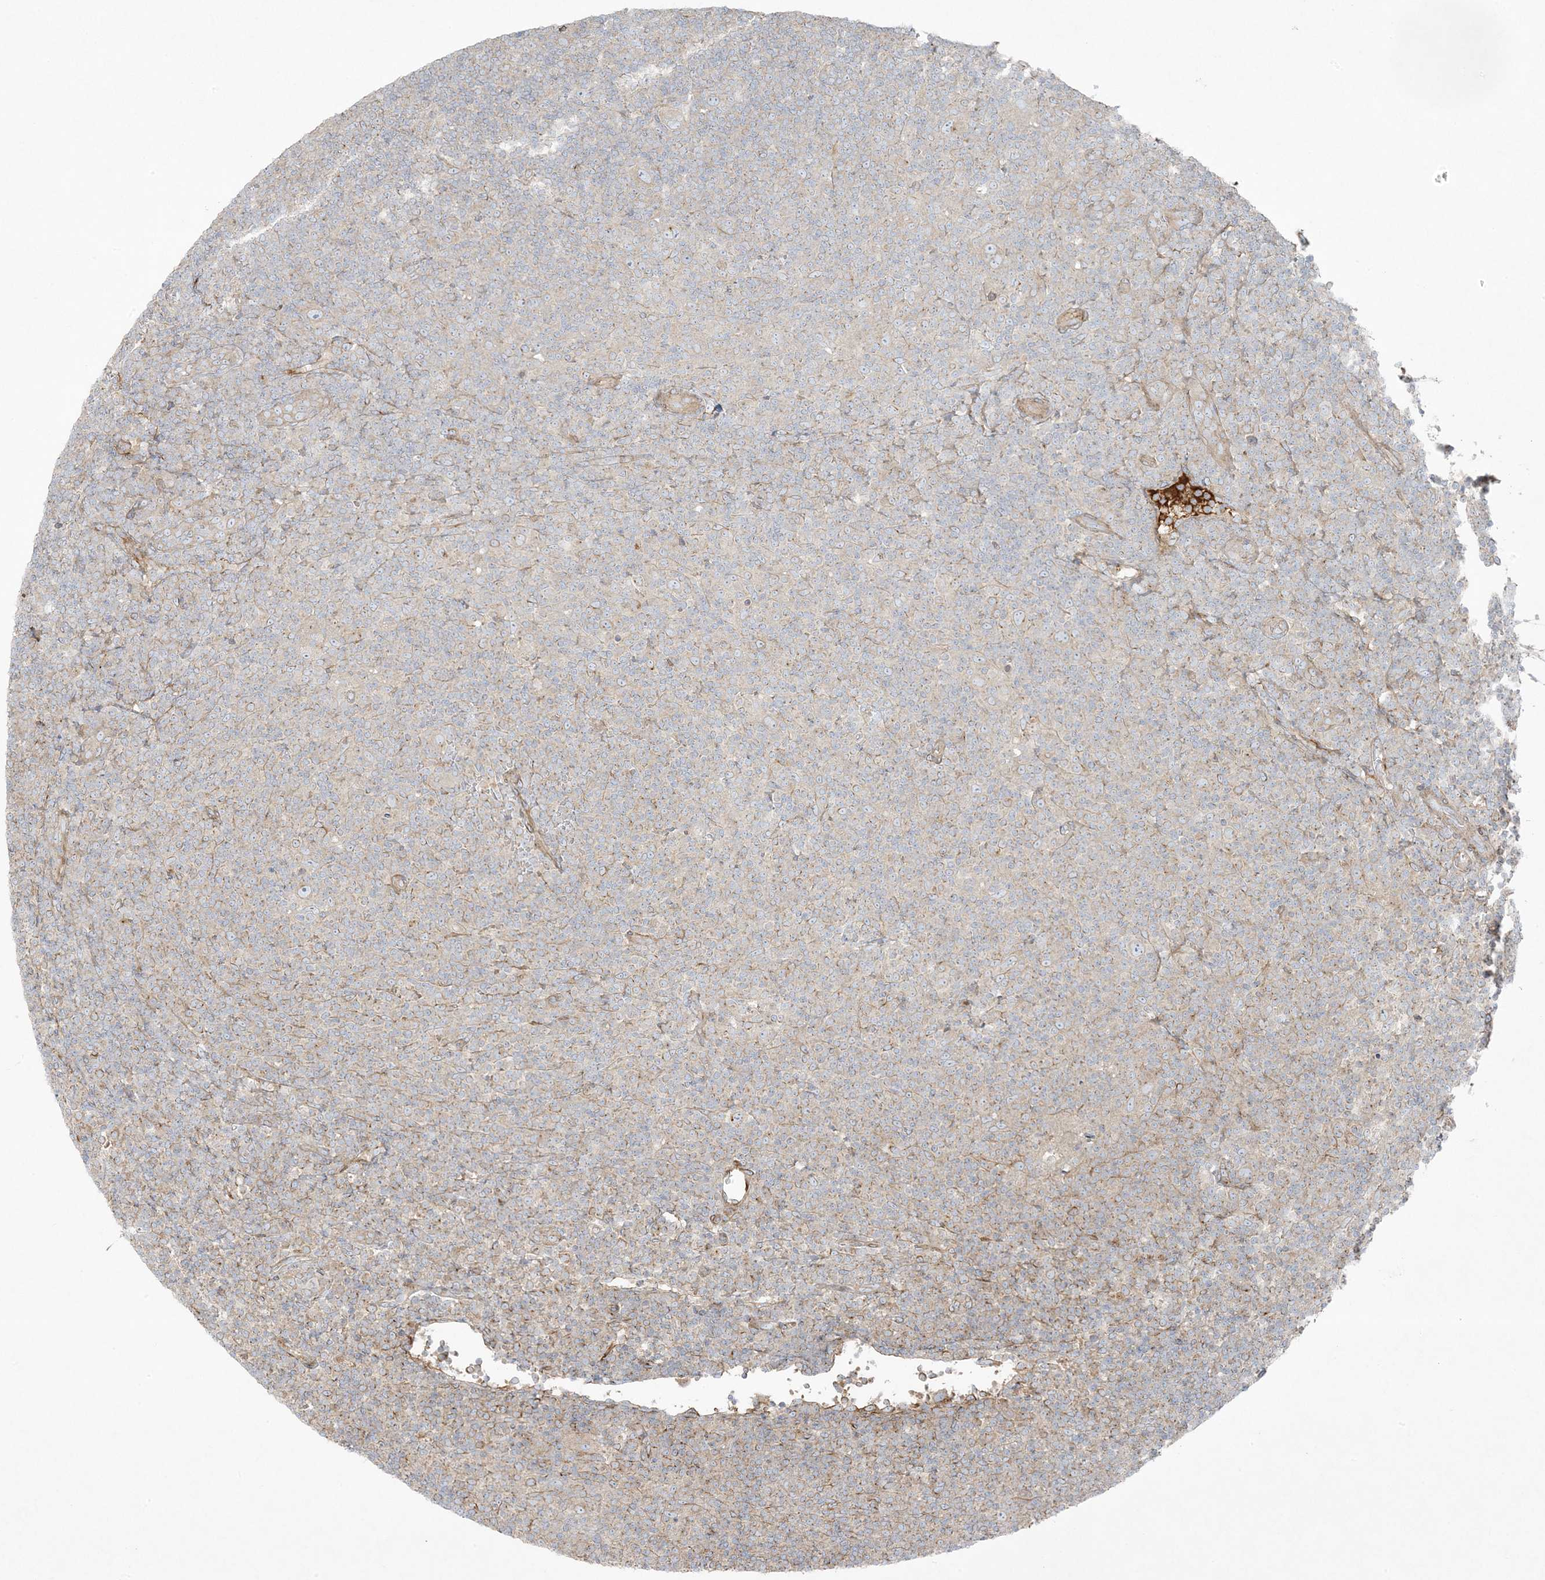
{"staining": {"intensity": "weak", "quantity": ">75%", "location": "cytoplasmic/membranous"}, "tissue": "lymphoma", "cell_type": "Tumor cells", "image_type": "cancer", "snomed": [{"axis": "morphology", "description": "Hodgkin's disease, NOS"}, {"axis": "topography", "description": "Lymph node"}], "caption": "Protein expression by IHC shows weak cytoplasmic/membranous staining in approximately >75% of tumor cells in Hodgkin's disease.", "gene": "PIK3R4", "patient": {"sex": "female", "age": 57}}